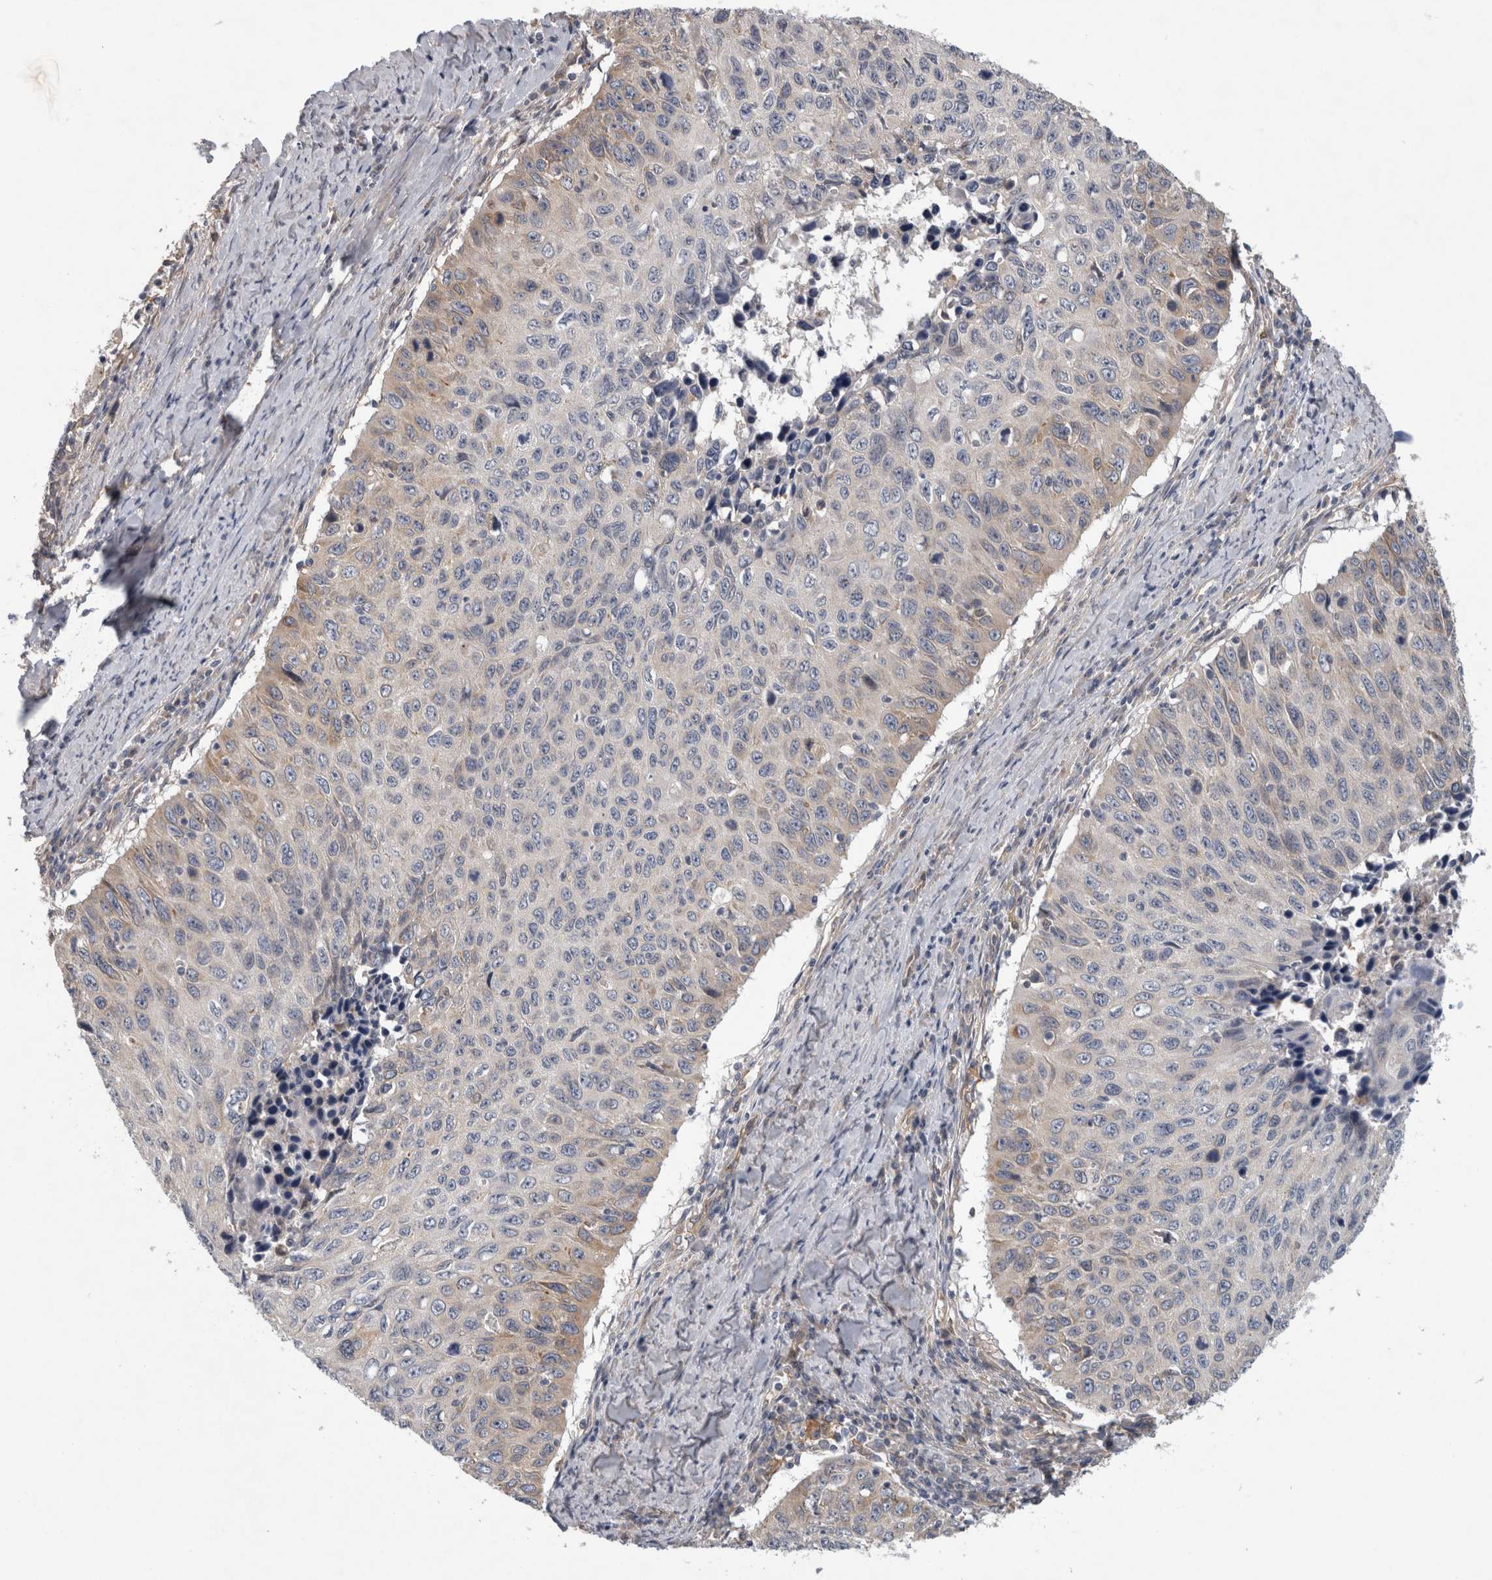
{"staining": {"intensity": "negative", "quantity": "none", "location": "none"}, "tissue": "cervical cancer", "cell_type": "Tumor cells", "image_type": "cancer", "snomed": [{"axis": "morphology", "description": "Squamous cell carcinoma, NOS"}, {"axis": "topography", "description": "Cervix"}], "caption": "An immunohistochemistry micrograph of cervical squamous cell carcinoma is shown. There is no staining in tumor cells of cervical squamous cell carcinoma.", "gene": "ANKFY1", "patient": {"sex": "female", "age": 53}}